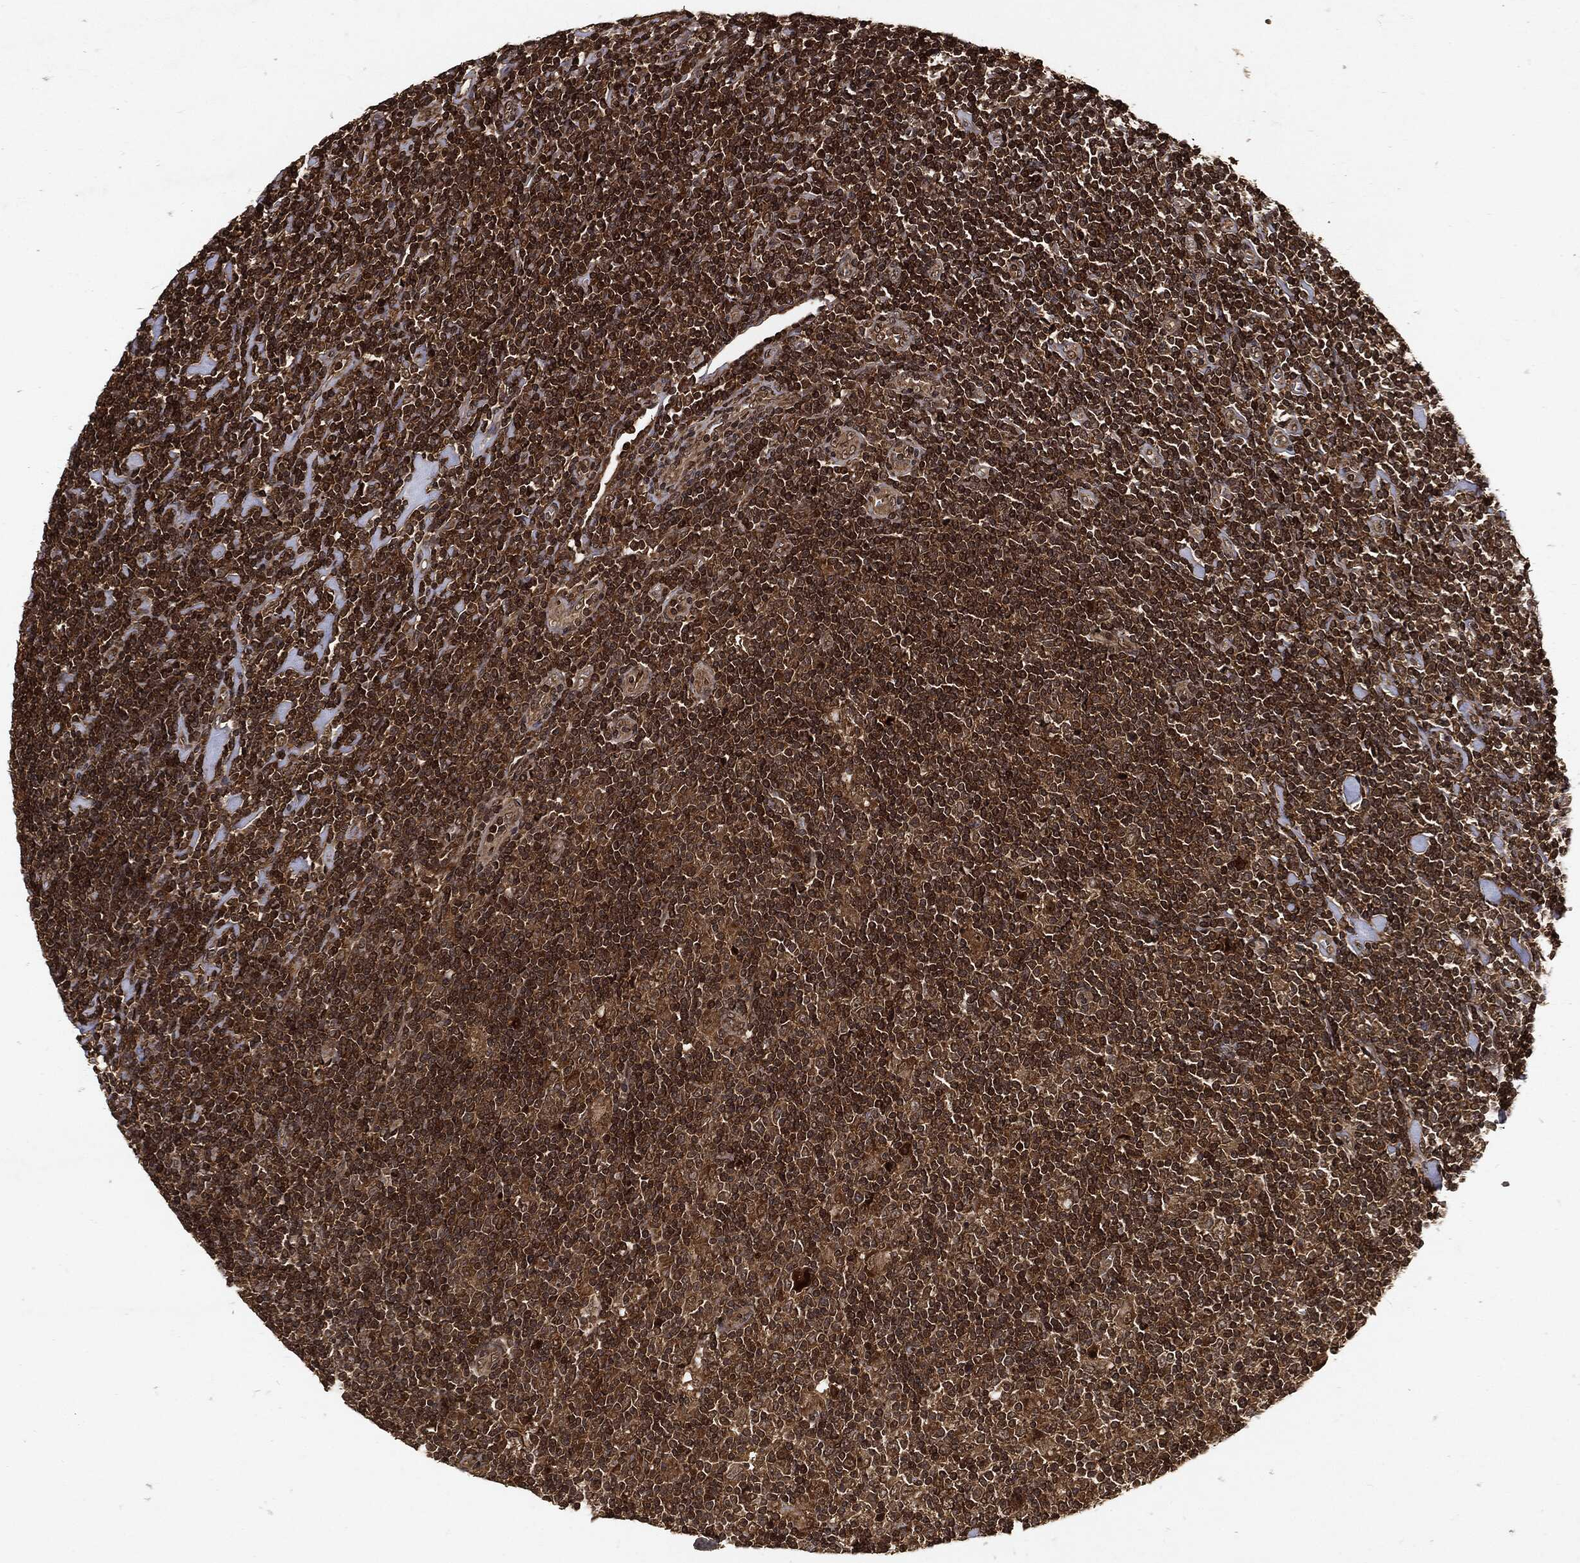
{"staining": {"intensity": "moderate", "quantity": ">75%", "location": "cytoplasmic/membranous"}, "tissue": "lymphoma", "cell_type": "Tumor cells", "image_type": "cancer", "snomed": [{"axis": "morphology", "description": "Hodgkin's disease, NOS"}, {"axis": "topography", "description": "Lymph node"}], "caption": "Immunohistochemical staining of human Hodgkin's disease displays moderate cytoplasmic/membranous protein staining in approximately >75% of tumor cells.", "gene": "ZNF226", "patient": {"sex": "male", "age": 40}}